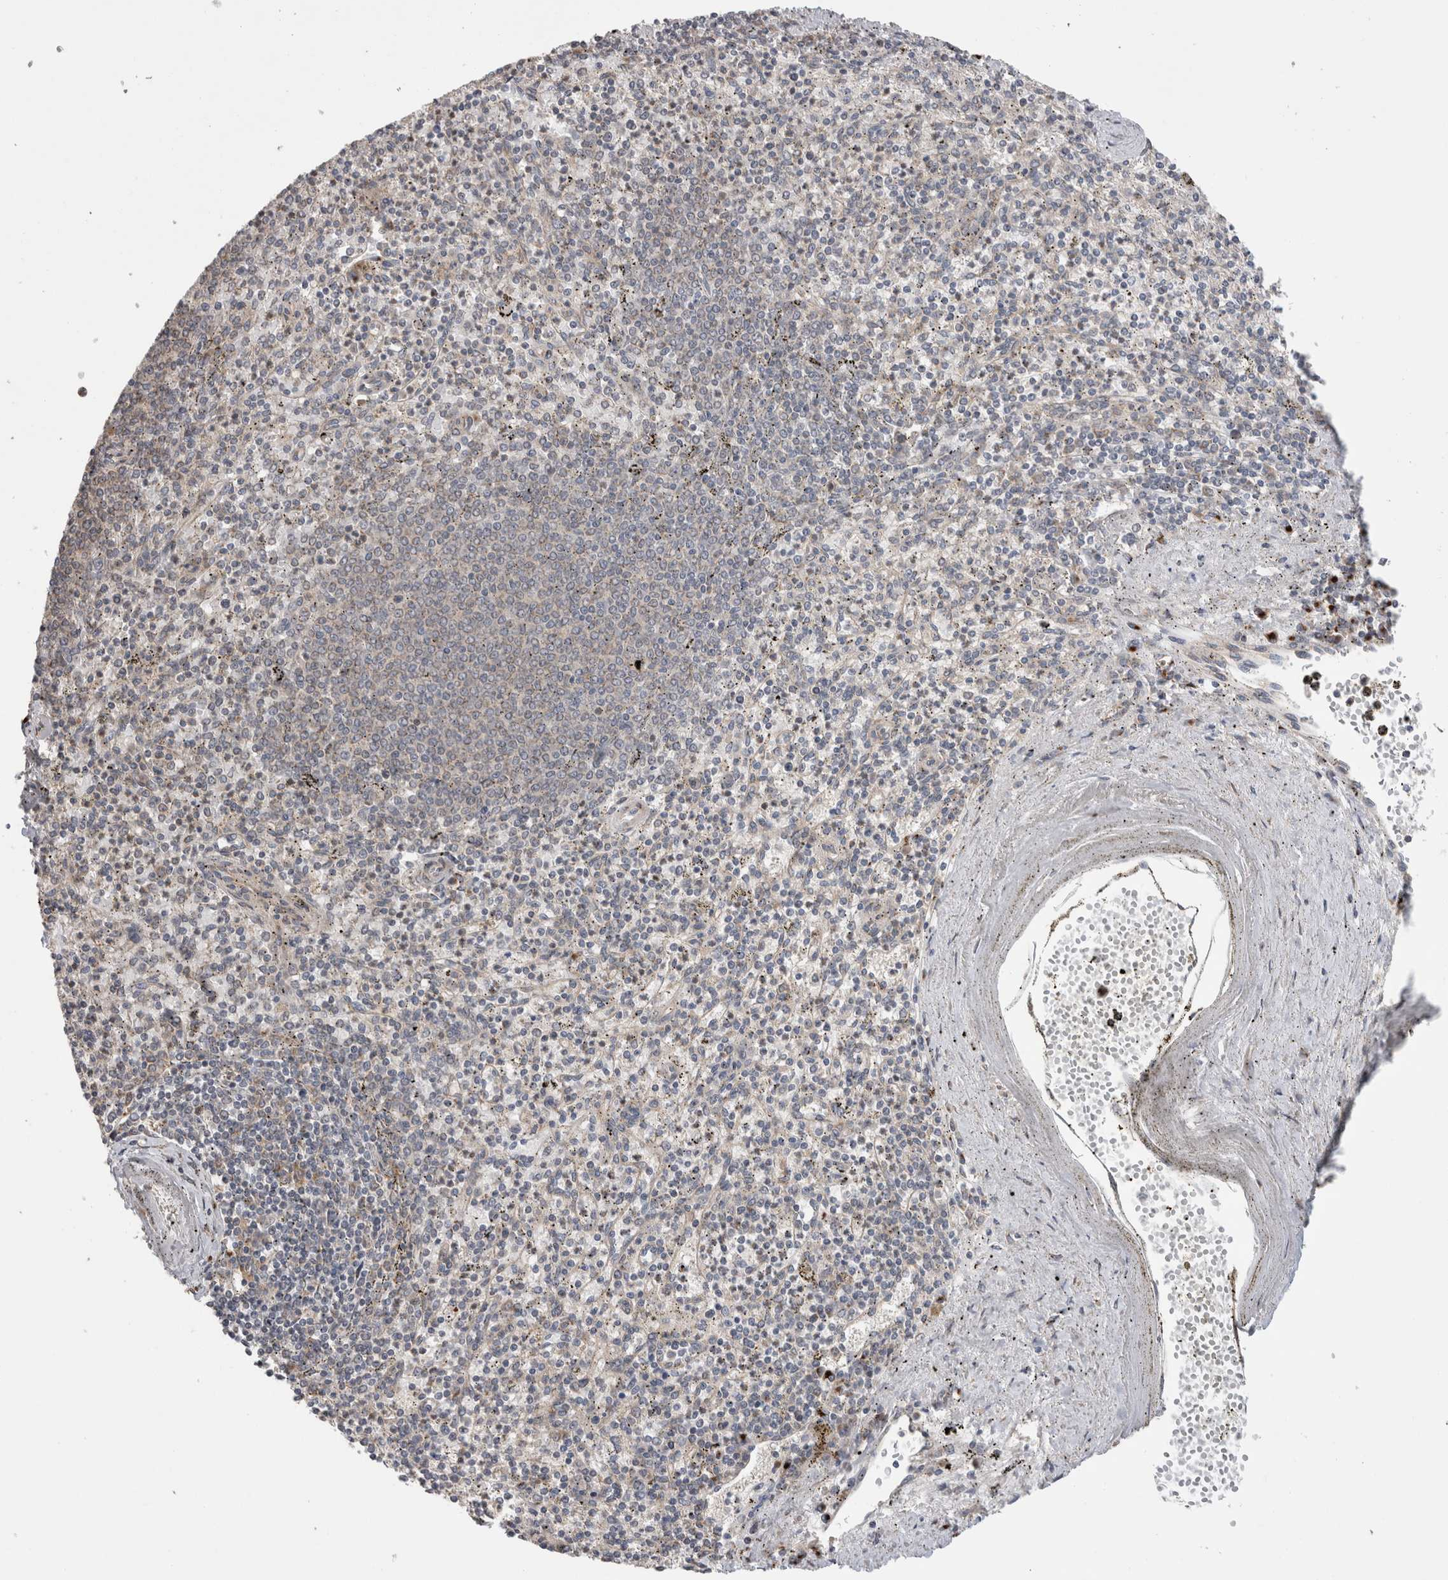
{"staining": {"intensity": "negative", "quantity": "none", "location": "none"}, "tissue": "spleen", "cell_type": "Cells in red pulp", "image_type": "normal", "snomed": [{"axis": "morphology", "description": "Normal tissue, NOS"}, {"axis": "topography", "description": "Spleen"}], "caption": "Protein analysis of unremarkable spleen exhibits no significant positivity in cells in red pulp.", "gene": "TRIM5", "patient": {"sex": "male", "age": 72}}